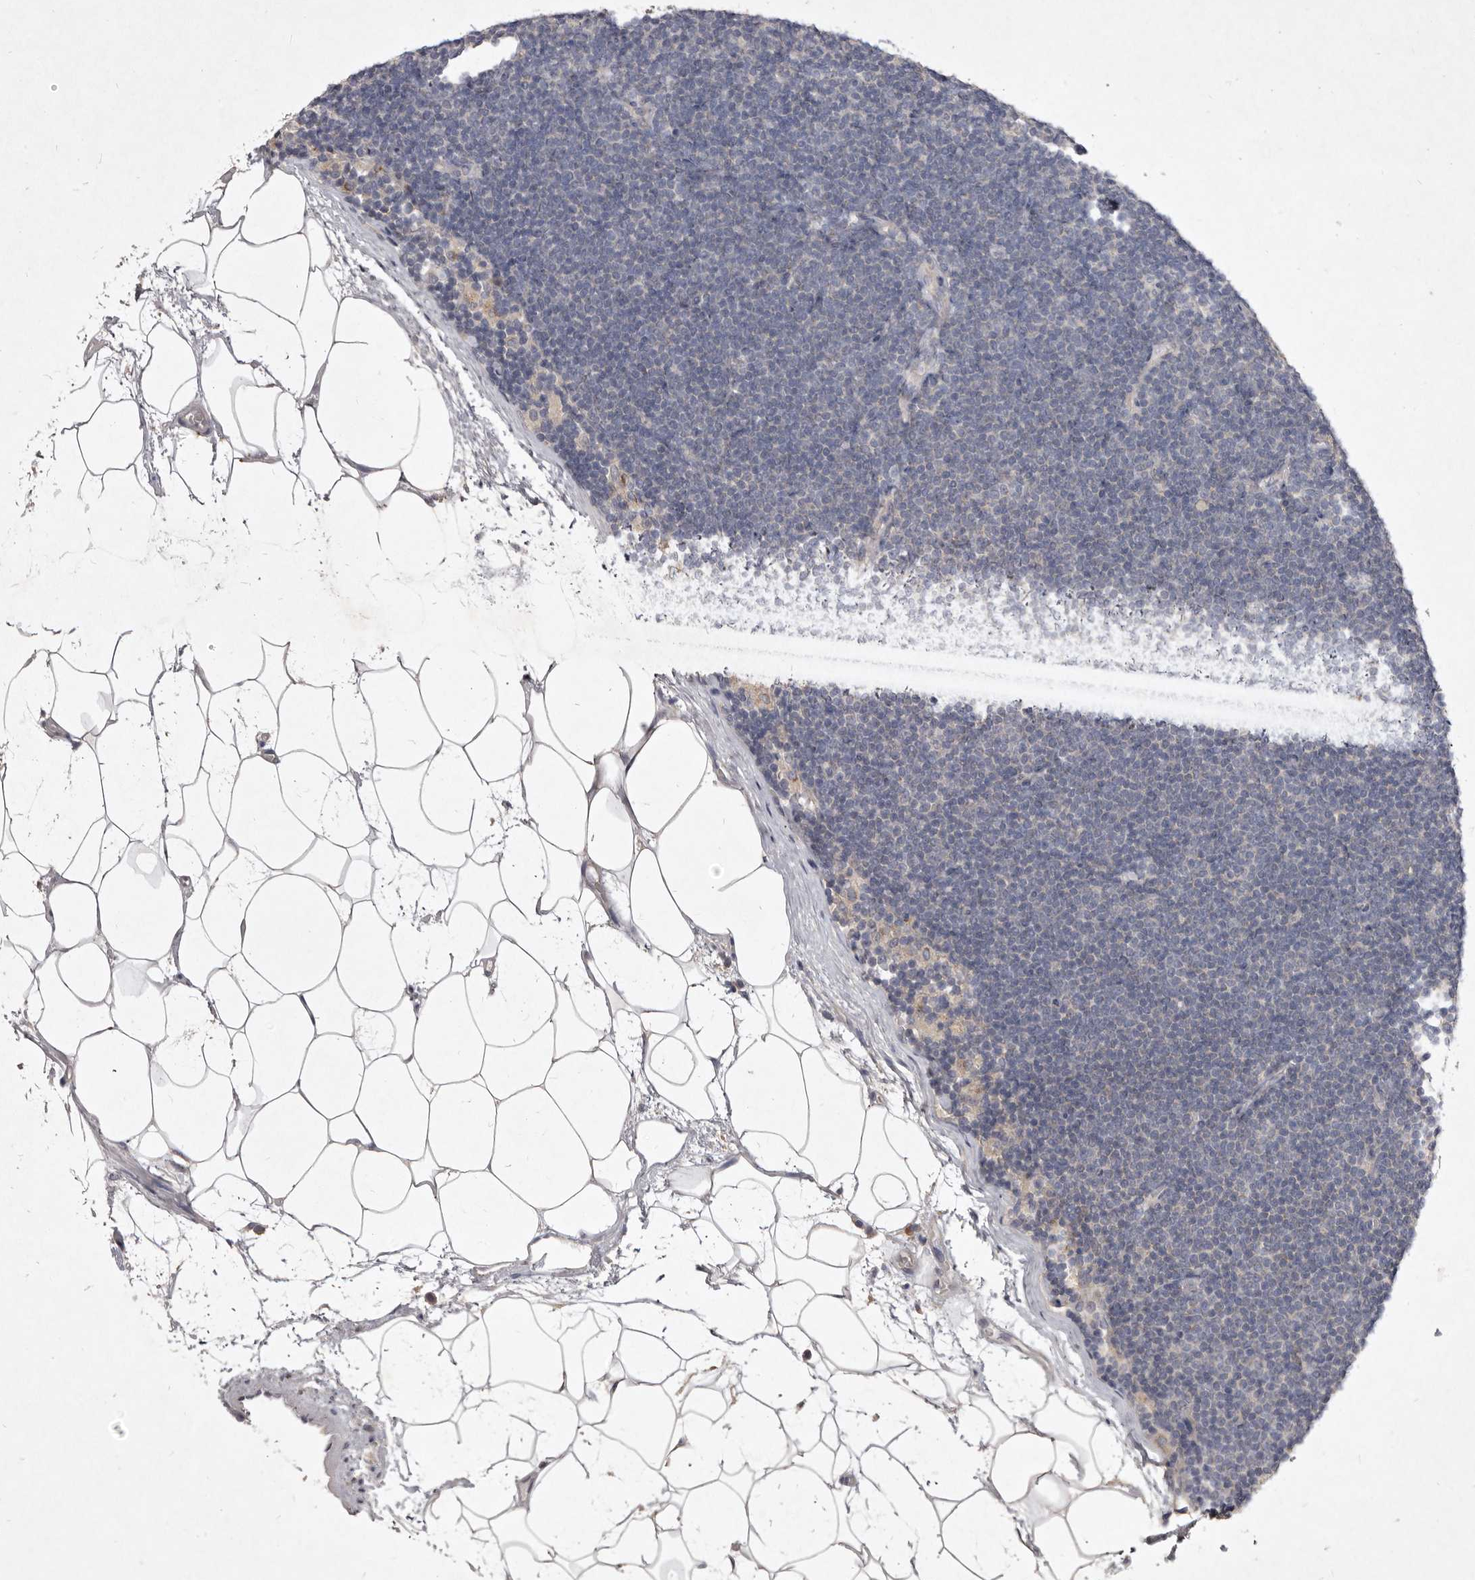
{"staining": {"intensity": "negative", "quantity": "none", "location": "none"}, "tissue": "lymphoma", "cell_type": "Tumor cells", "image_type": "cancer", "snomed": [{"axis": "morphology", "description": "Malignant lymphoma, non-Hodgkin's type, Low grade"}, {"axis": "topography", "description": "Lymph node"}], "caption": "Tumor cells are negative for protein expression in human malignant lymphoma, non-Hodgkin's type (low-grade).", "gene": "P2RX6", "patient": {"sex": "female", "age": 53}}